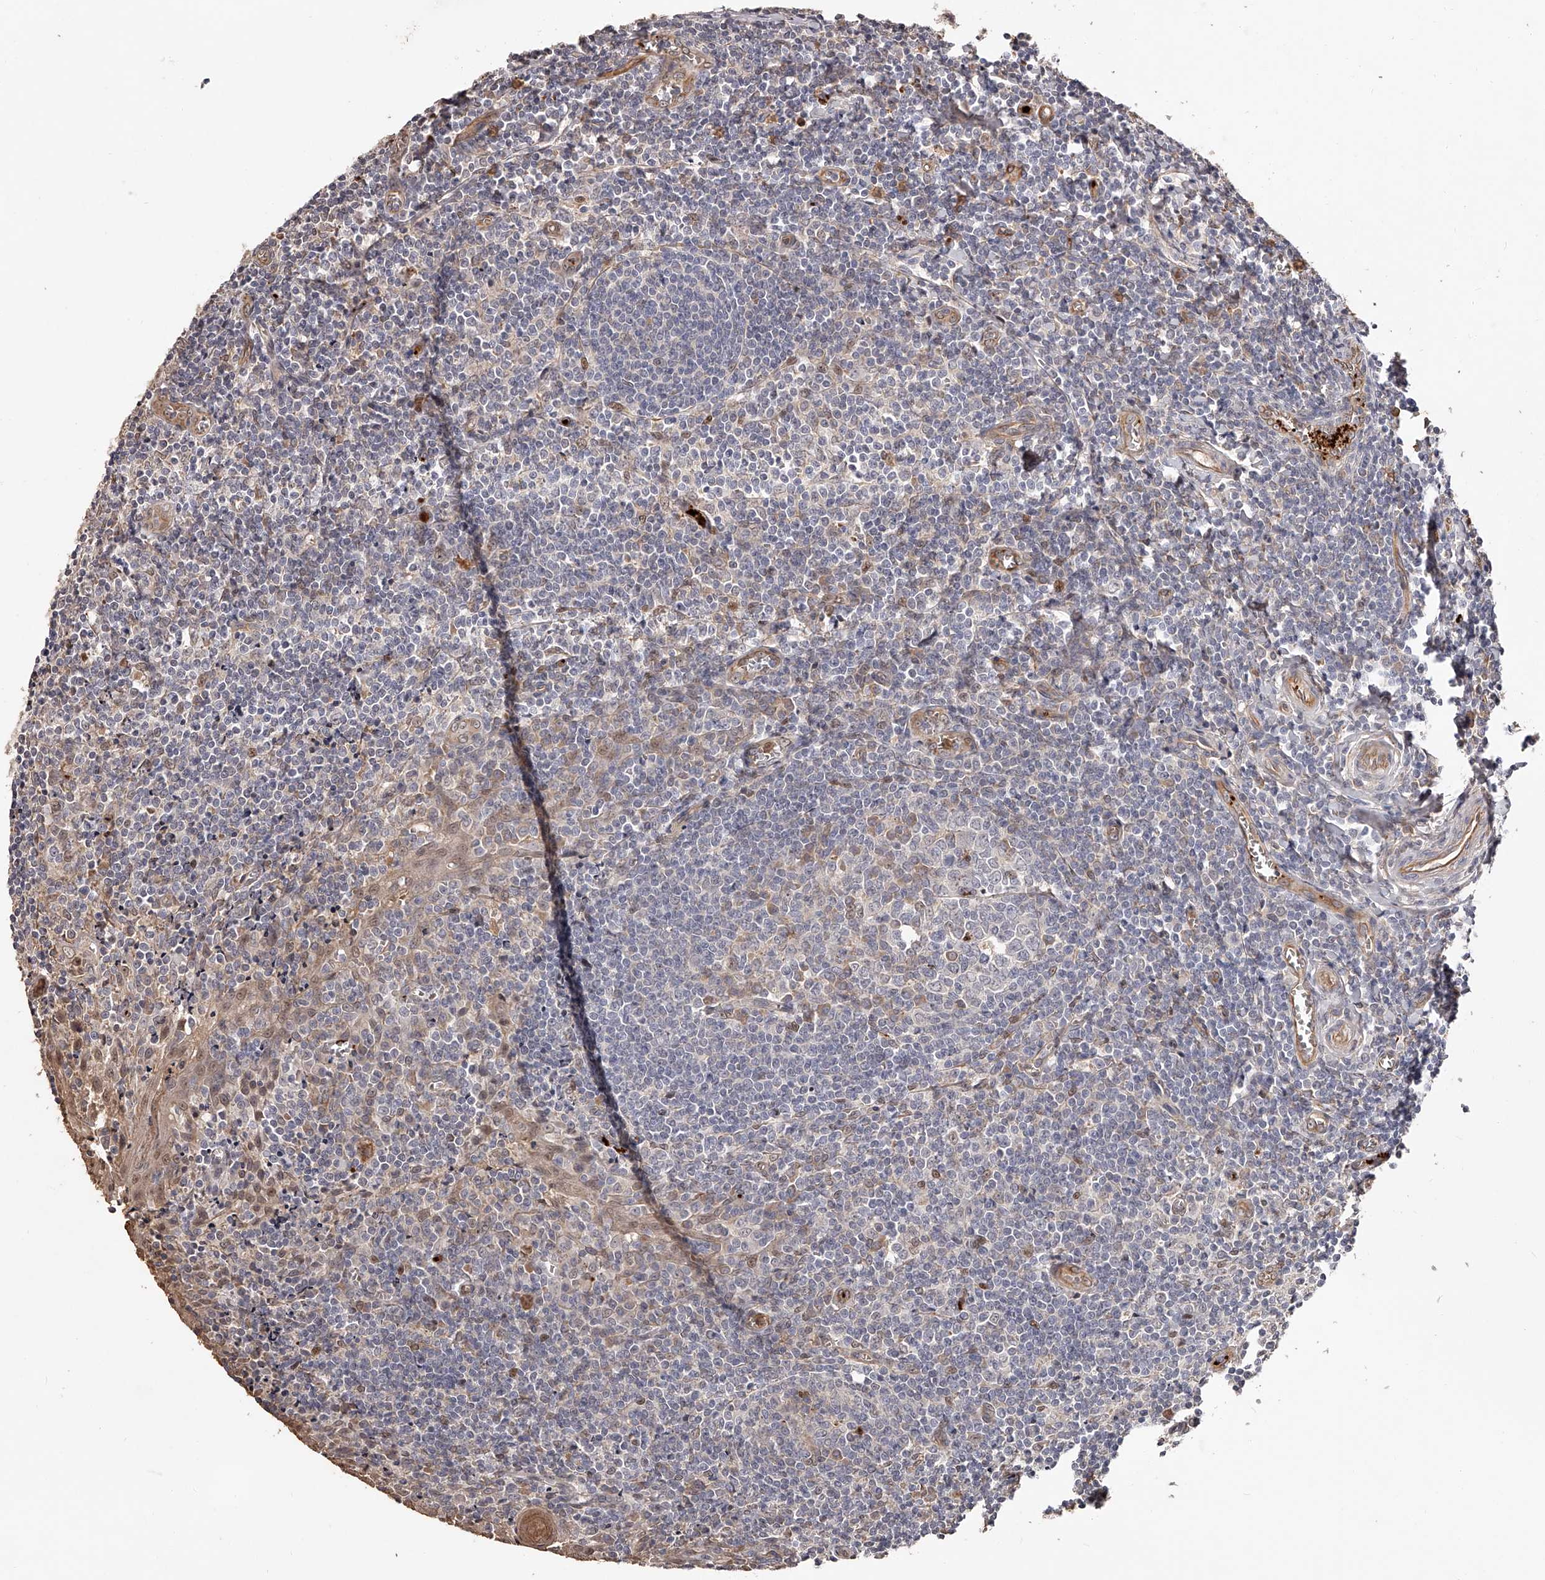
{"staining": {"intensity": "moderate", "quantity": "<25%", "location": "cytoplasmic/membranous,nuclear"}, "tissue": "tonsil", "cell_type": "Germinal center cells", "image_type": "normal", "snomed": [{"axis": "morphology", "description": "Normal tissue, NOS"}, {"axis": "topography", "description": "Tonsil"}], "caption": "Protein expression analysis of unremarkable tonsil exhibits moderate cytoplasmic/membranous,nuclear positivity in approximately <25% of germinal center cells. The staining was performed using DAB, with brown indicating positive protein expression. Nuclei are stained blue with hematoxylin.", "gene": "URGCP", "patient": {"sex": "male", "age": 27}}